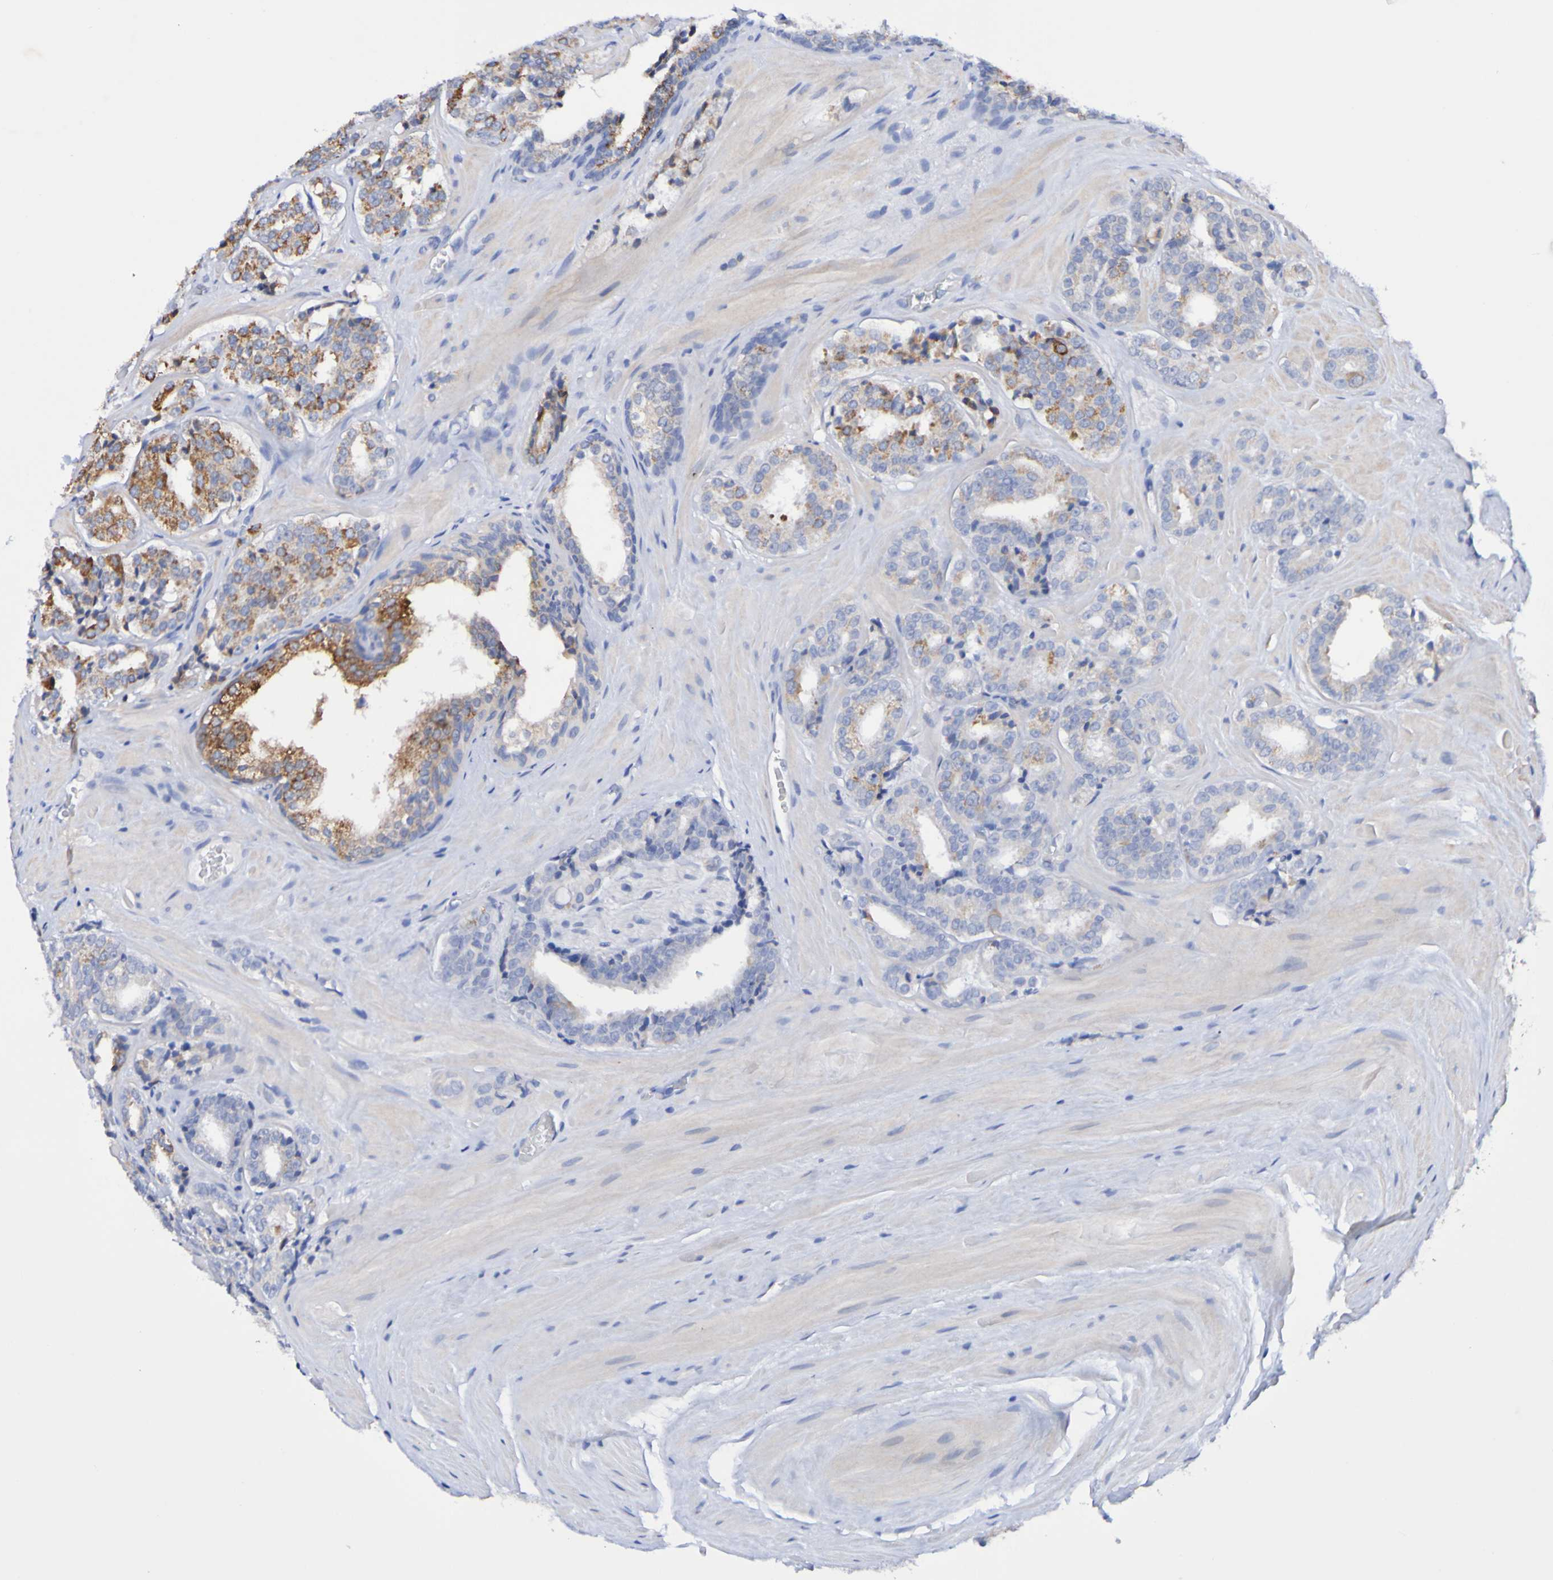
{"staining": {"intensity": "moderate", "quantity": "25%-75%", "location": "cytoplasmic/membranous"}, "tissue": "prostate cancer", "cell_type": "Tumor cells", "image_type": "cancer", "snomed": [{"axis": "morphology", "description": "Adenocarcinoma, High grade"}, {"axis": "topography", "description": "Prostate"}], "caption": "The immunohistochemical stain labels moderate cytoplasmic/membranous positivity in tumor cells of prostate adenocarcinoma (high-grade) tissue. The staining was performed using DAB (3,3'-diaminobenzidine) to visualize the protein expression in brown, while the nuclei were stained in blue with hematoxylin (Magnification: 20x).", "gene": "ACVR1C", "patient": {"sex": "male", "age": 60}}